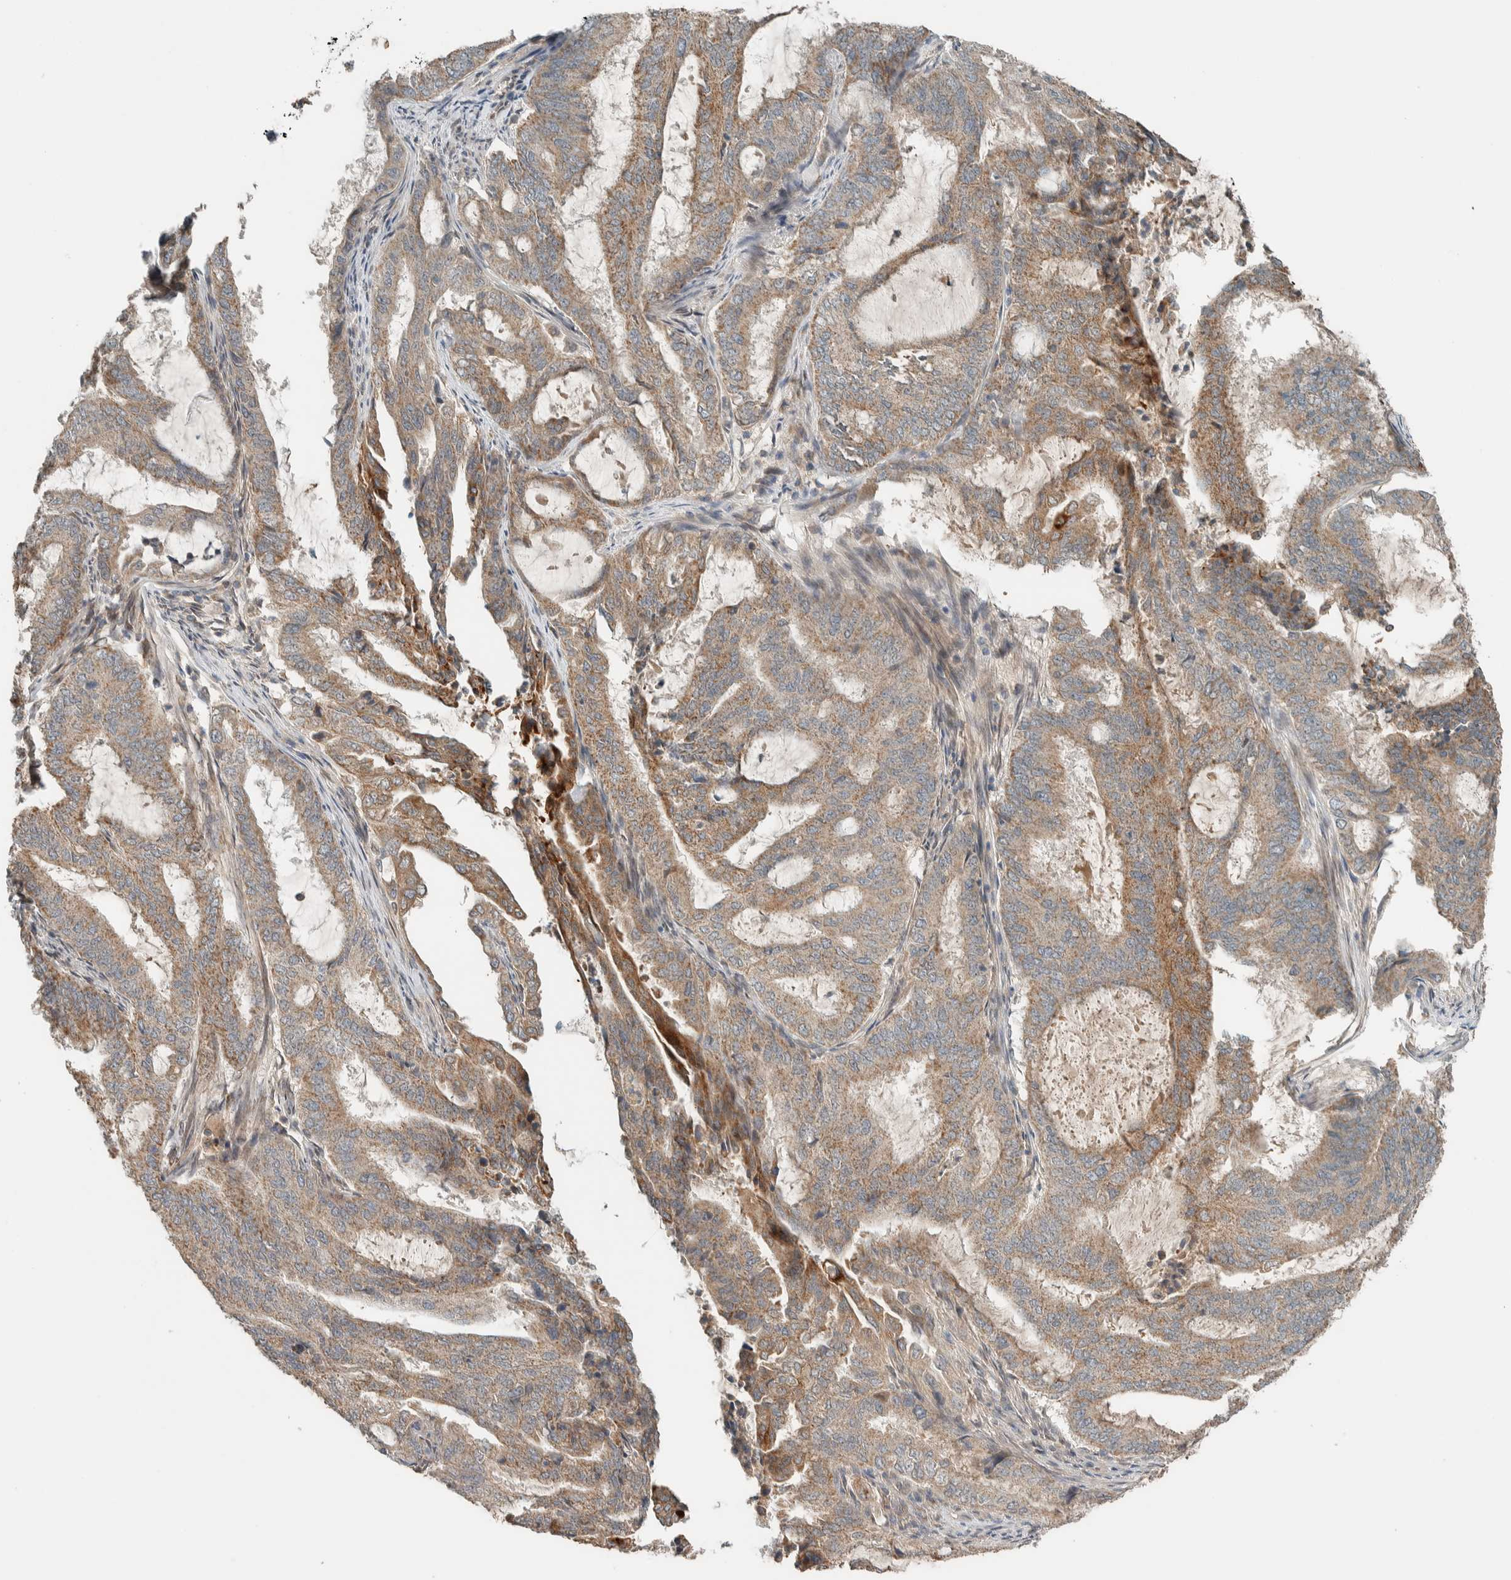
{"staining": {"intensity": "weak", "quantity": ">75%", "location": "cytoplasmic/membranous"}, "tissue": "endometrial cancer", "cell_type": "Tumor cells", "image_type": "cancer", "snomed": [{"axis": "morphology", "description": "Adenocarcinoma, NOS"}, {"axis": "topography", "description": "Endometrium"}], "caption": "Human adenocarcinoma (endometrial) stained for a protein (brown) reveals weak cytoplasmic/membranous positive expression in about >75% of tumor cells.", "gene": "NBR1", "patient": {"sex": "female", "age": 51}}